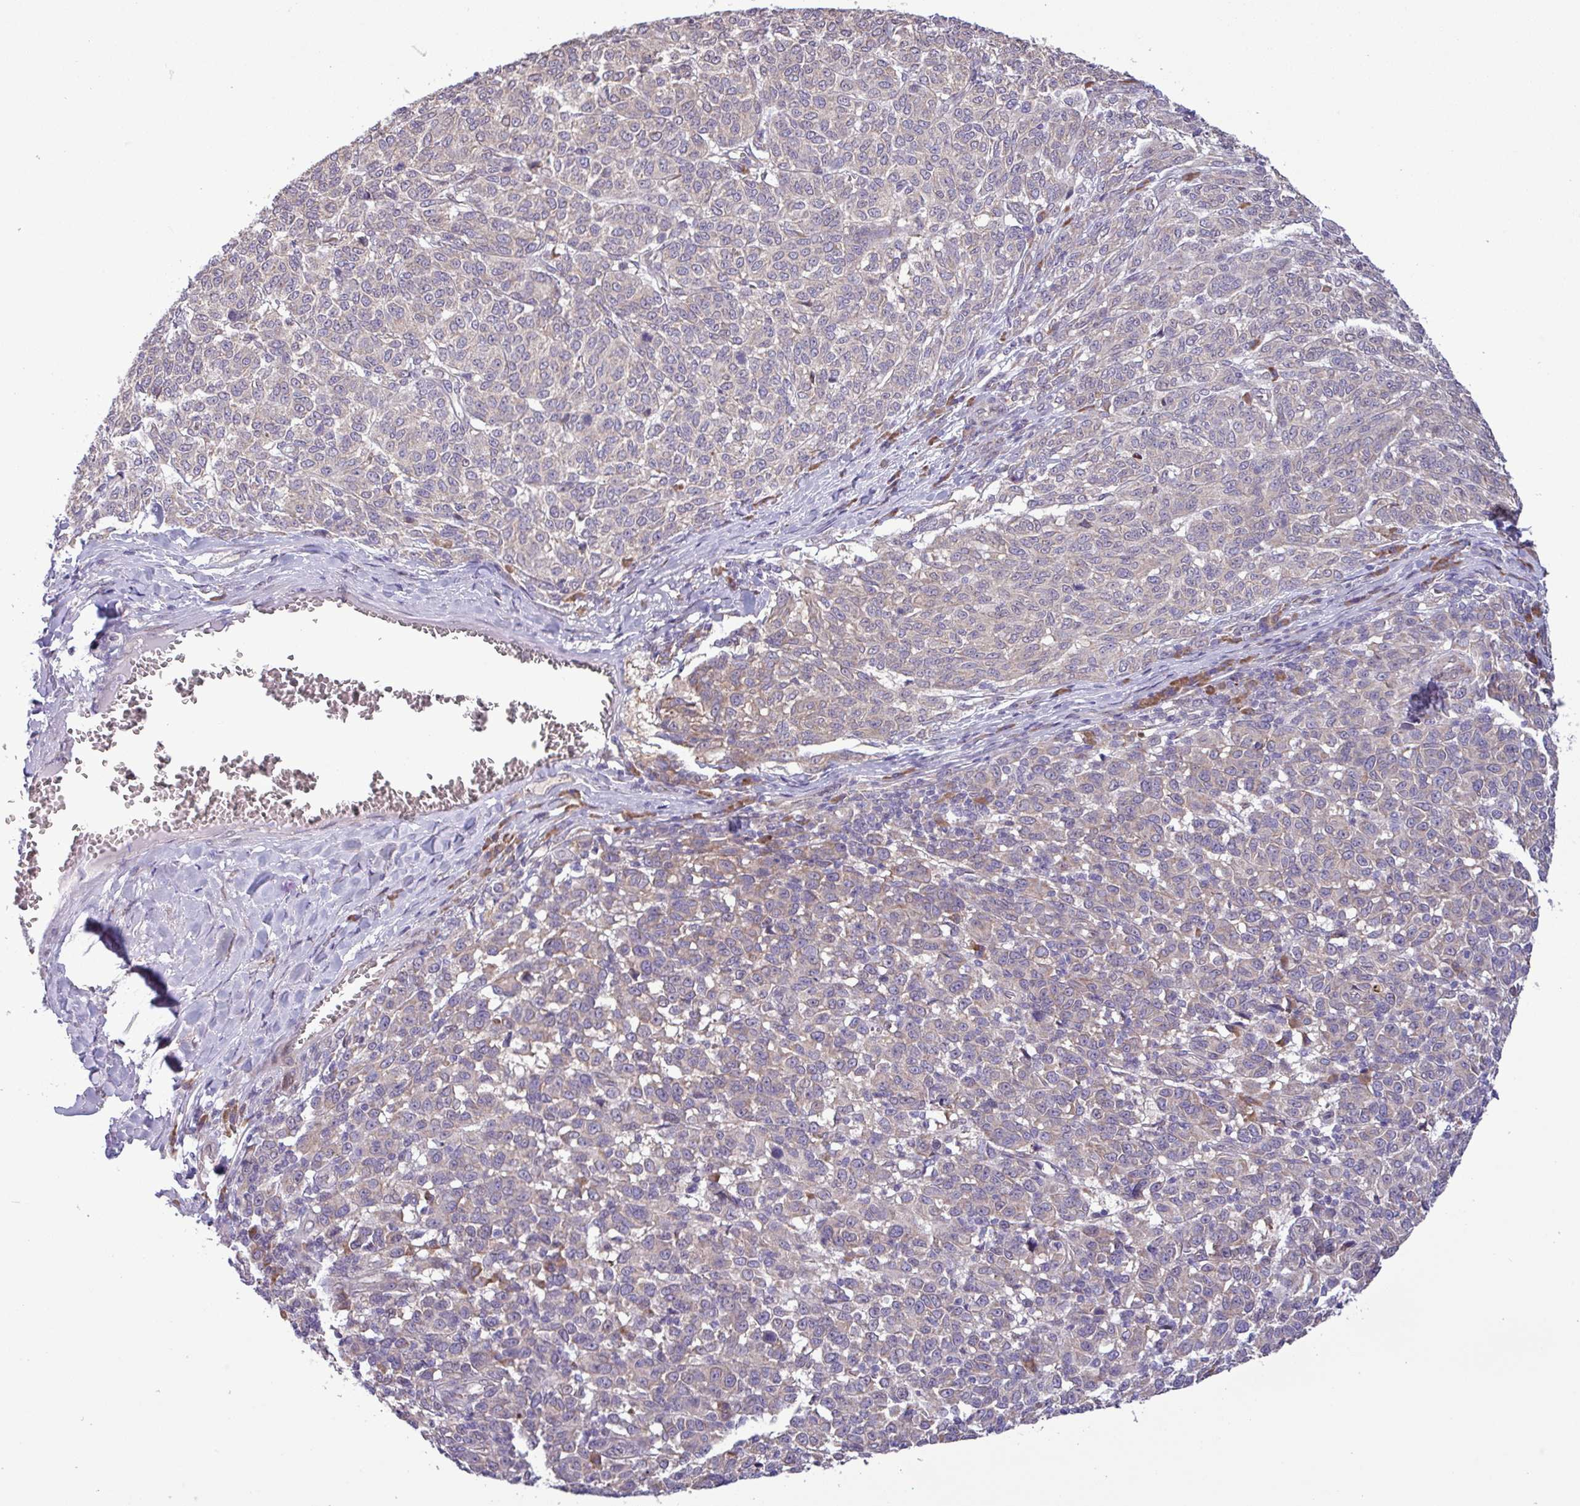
{"staining": {"intensity": "negative", "quantity": "none", "location": "none"}, "tissue": "melanoma", "cell_type": "Tumor cells", "image_type": "cancer", "snomed": [{"axis": "morphology", "description": "Malignant melanoma, NOS"}, {"axis": "topography", "description": "Skin"}], "caption": "DAB immunohistochemical staining of human melanoma reveals no significant staining in tumor cells.", "gene": "C20orf27", "patient": {"sex": "male", "age": 49}}